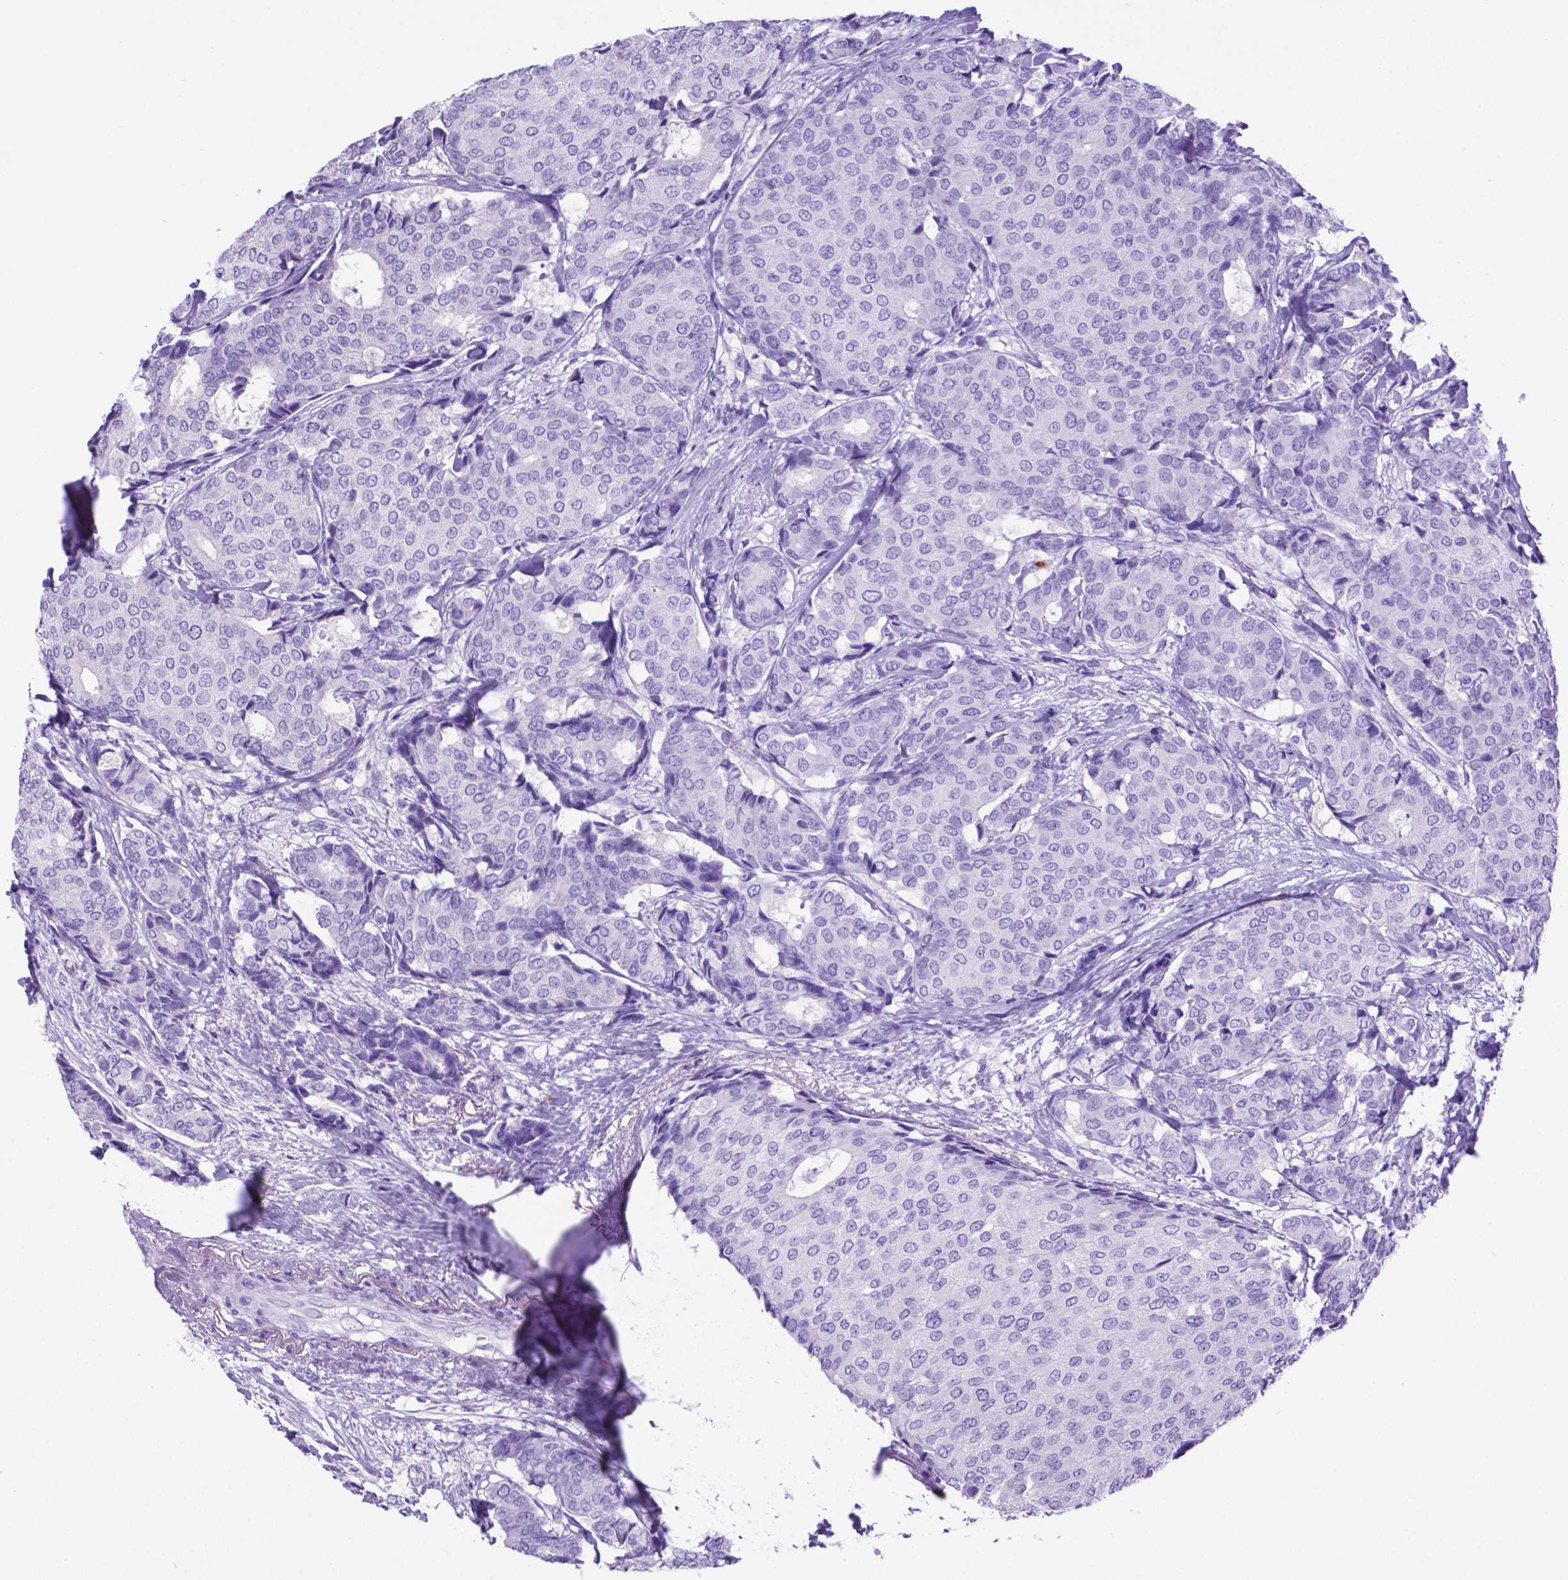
{"staining": {"intensity": "negative", "quantity": "none", "location": "none"}, "tissue": "breast cancer", "cell_type": "Tumor cells", "image_type": "cancer", "snomed": [{"axis": "morphology", "description": "Duct carcinoma"}, {"axis": "topography", "description": "Breast"}], "caption": "This is an immunohistochemistry histopathology image of breast cancer. There is no positivity in tumor cells.", "gene": "LZTR1", "patient": {"sex": "female", "age": 75}}